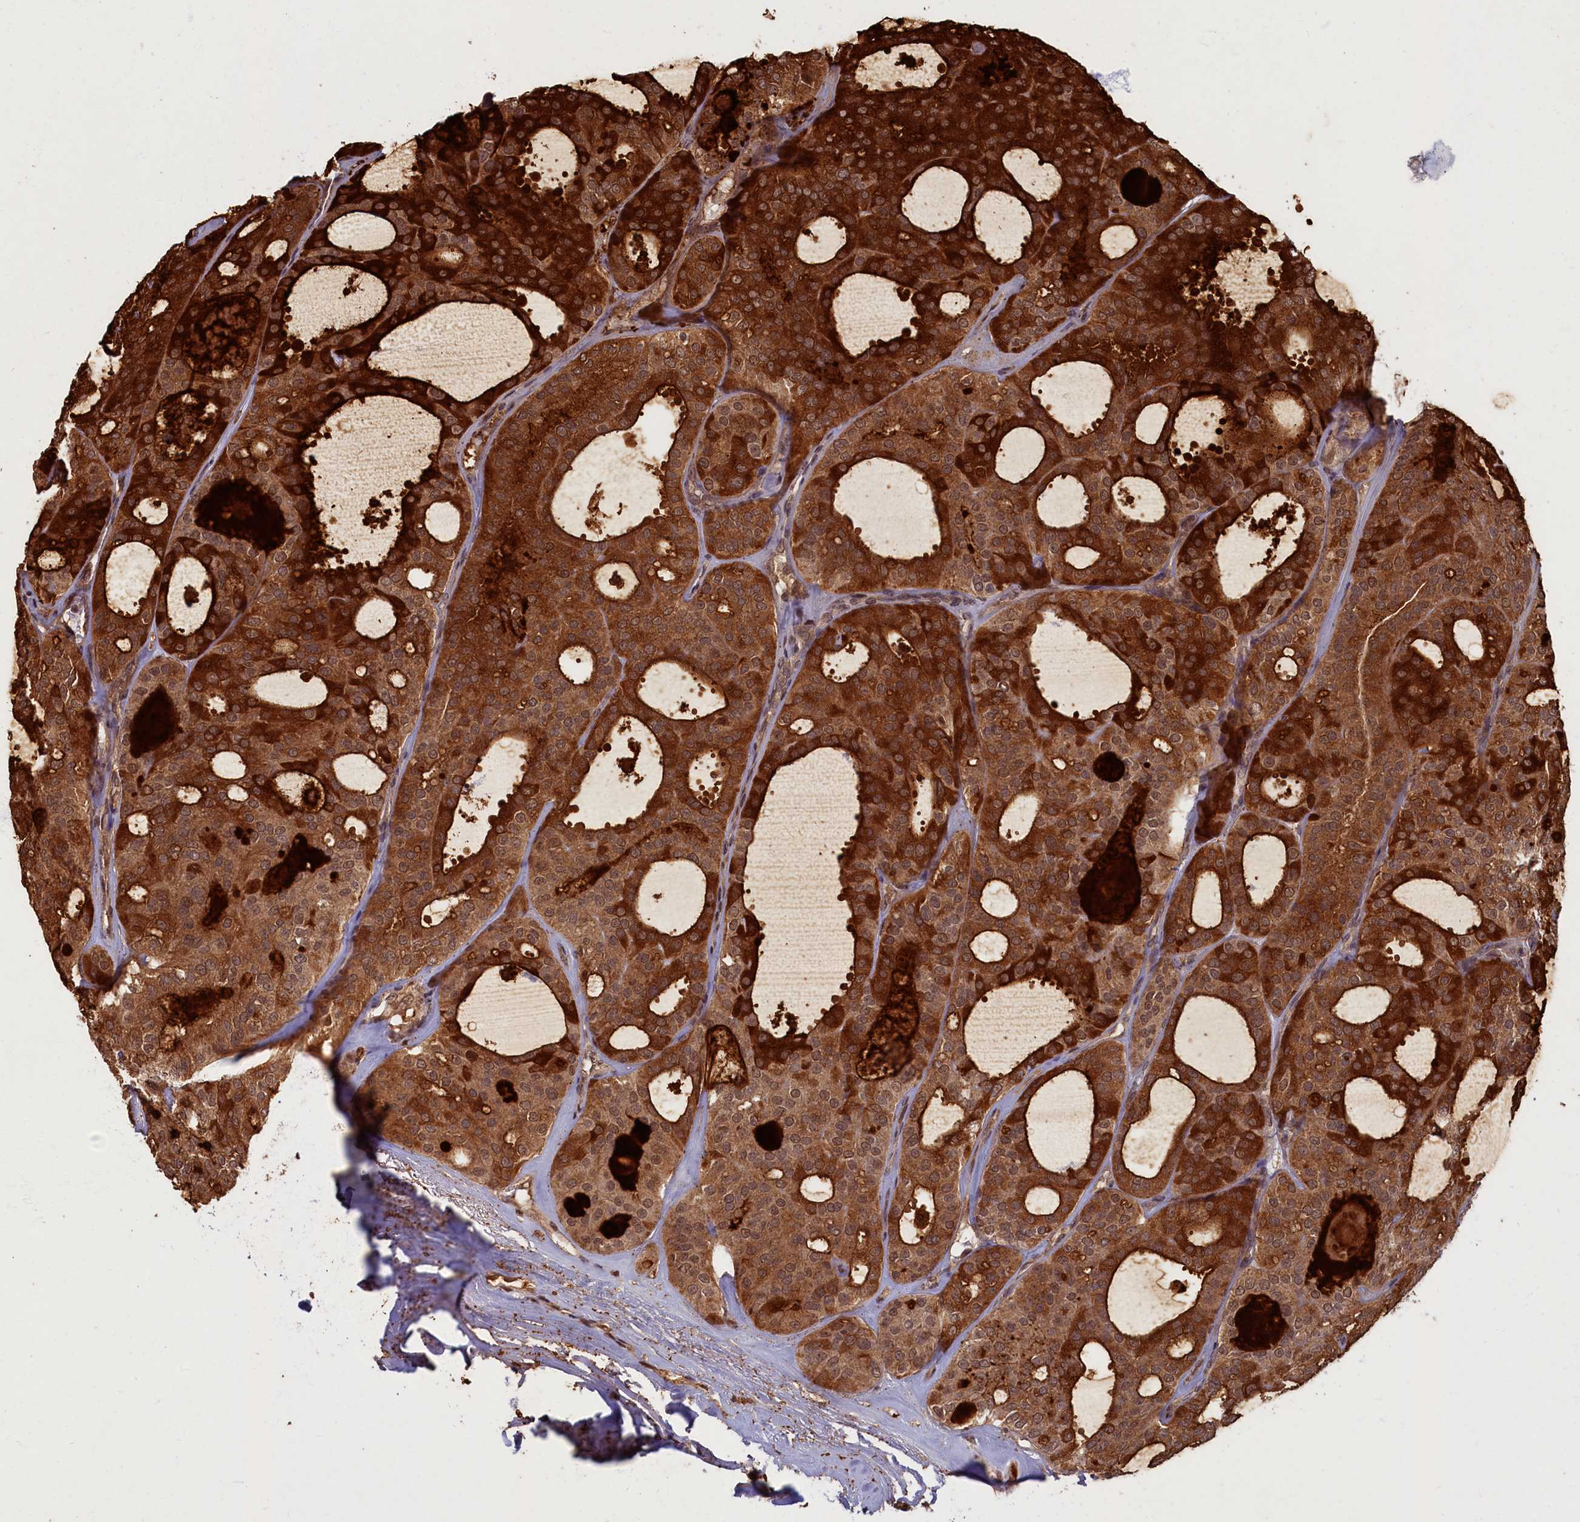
{"staining": {"intensity": "strong", "quantity": ">75%", "location": "cytoplasmic/membranous,nuclear"}, "tissue": "thyroid cancer", "cell_type": "Tumor cells", "image_type": "cancer", "snomed": [{"axis": "morphology", "description": "Follicular adenoma carcinoma, NOS"}, {"axis": "topography", "description": "Thyroid gland"}], "caption": "A brown stain highlights strong cytoplasmic/membranous and nuclear positivity of a protein in human follicular adenoma carcinoma (thyroid) tumor cells.", "gene": "BRCA1", "patient": {"sex": "male", "age": 75}}